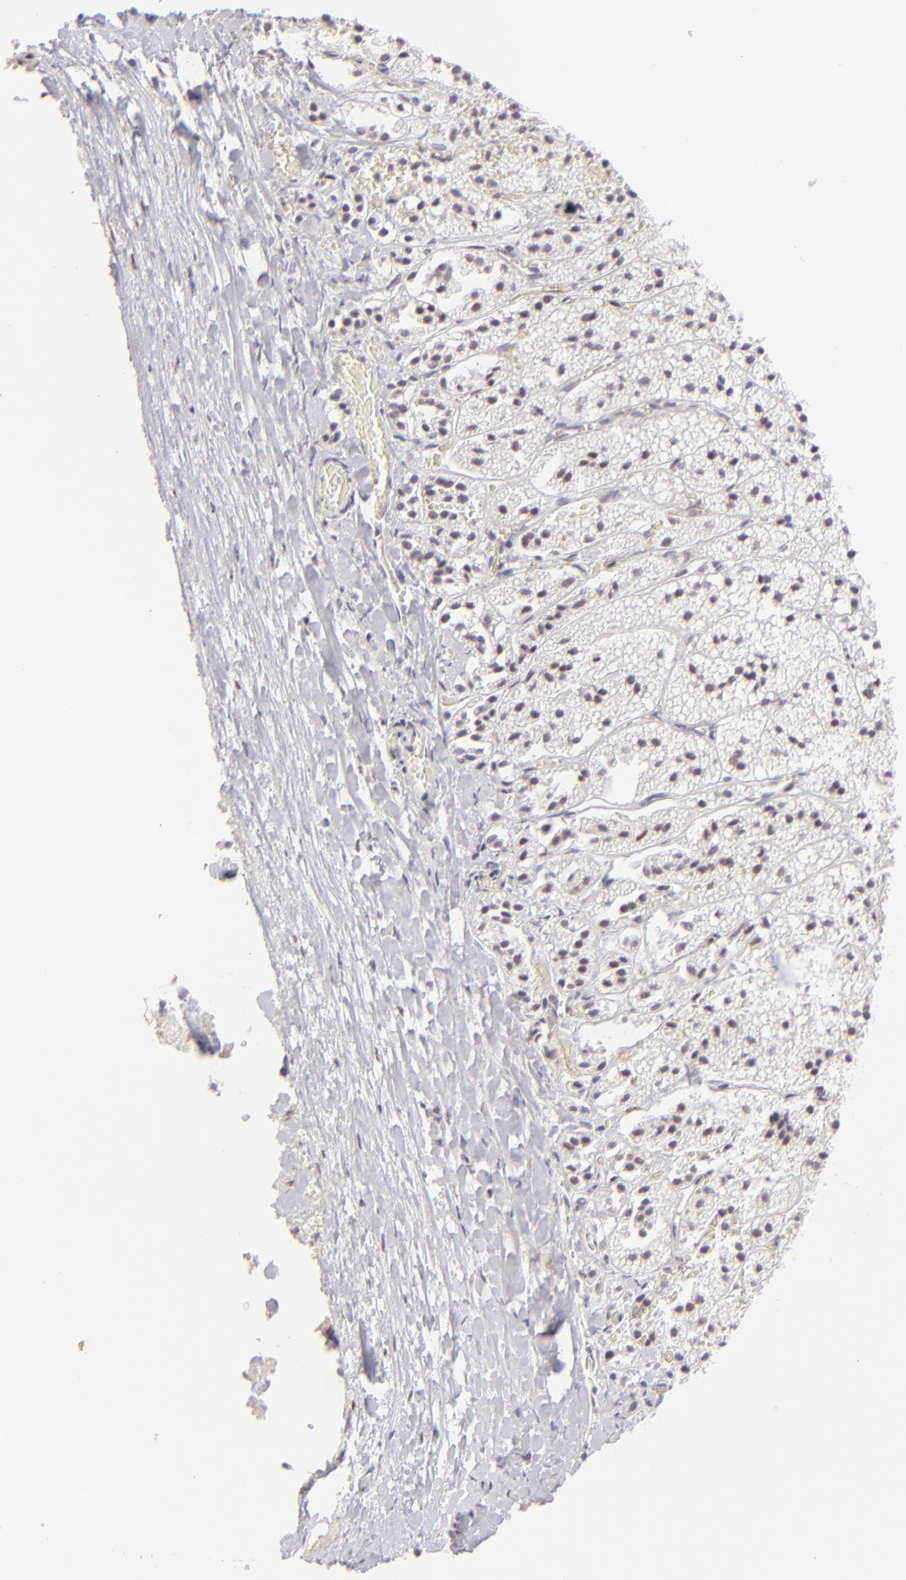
{"staining": {"intensity": "weak", "quantity": "25%-75%", "location": "nuclear"}, "tissue": "adrenal gland", "cell_type": "Glandular cells", "image_type": "normal", "snomed": [{"axis": "morphology", "description": "Normal tissue, NOS"}, {"axis": "topography", "description": "Adrenal gland"}], "caption": "The photomicrograph demonstrates staining of unremarkable adrenal gland, revealing weak nuclear protein staining (brown color) within glandular cells.", "gene": "POU2F1", "patient": {"sex": "female", "age": 44}}